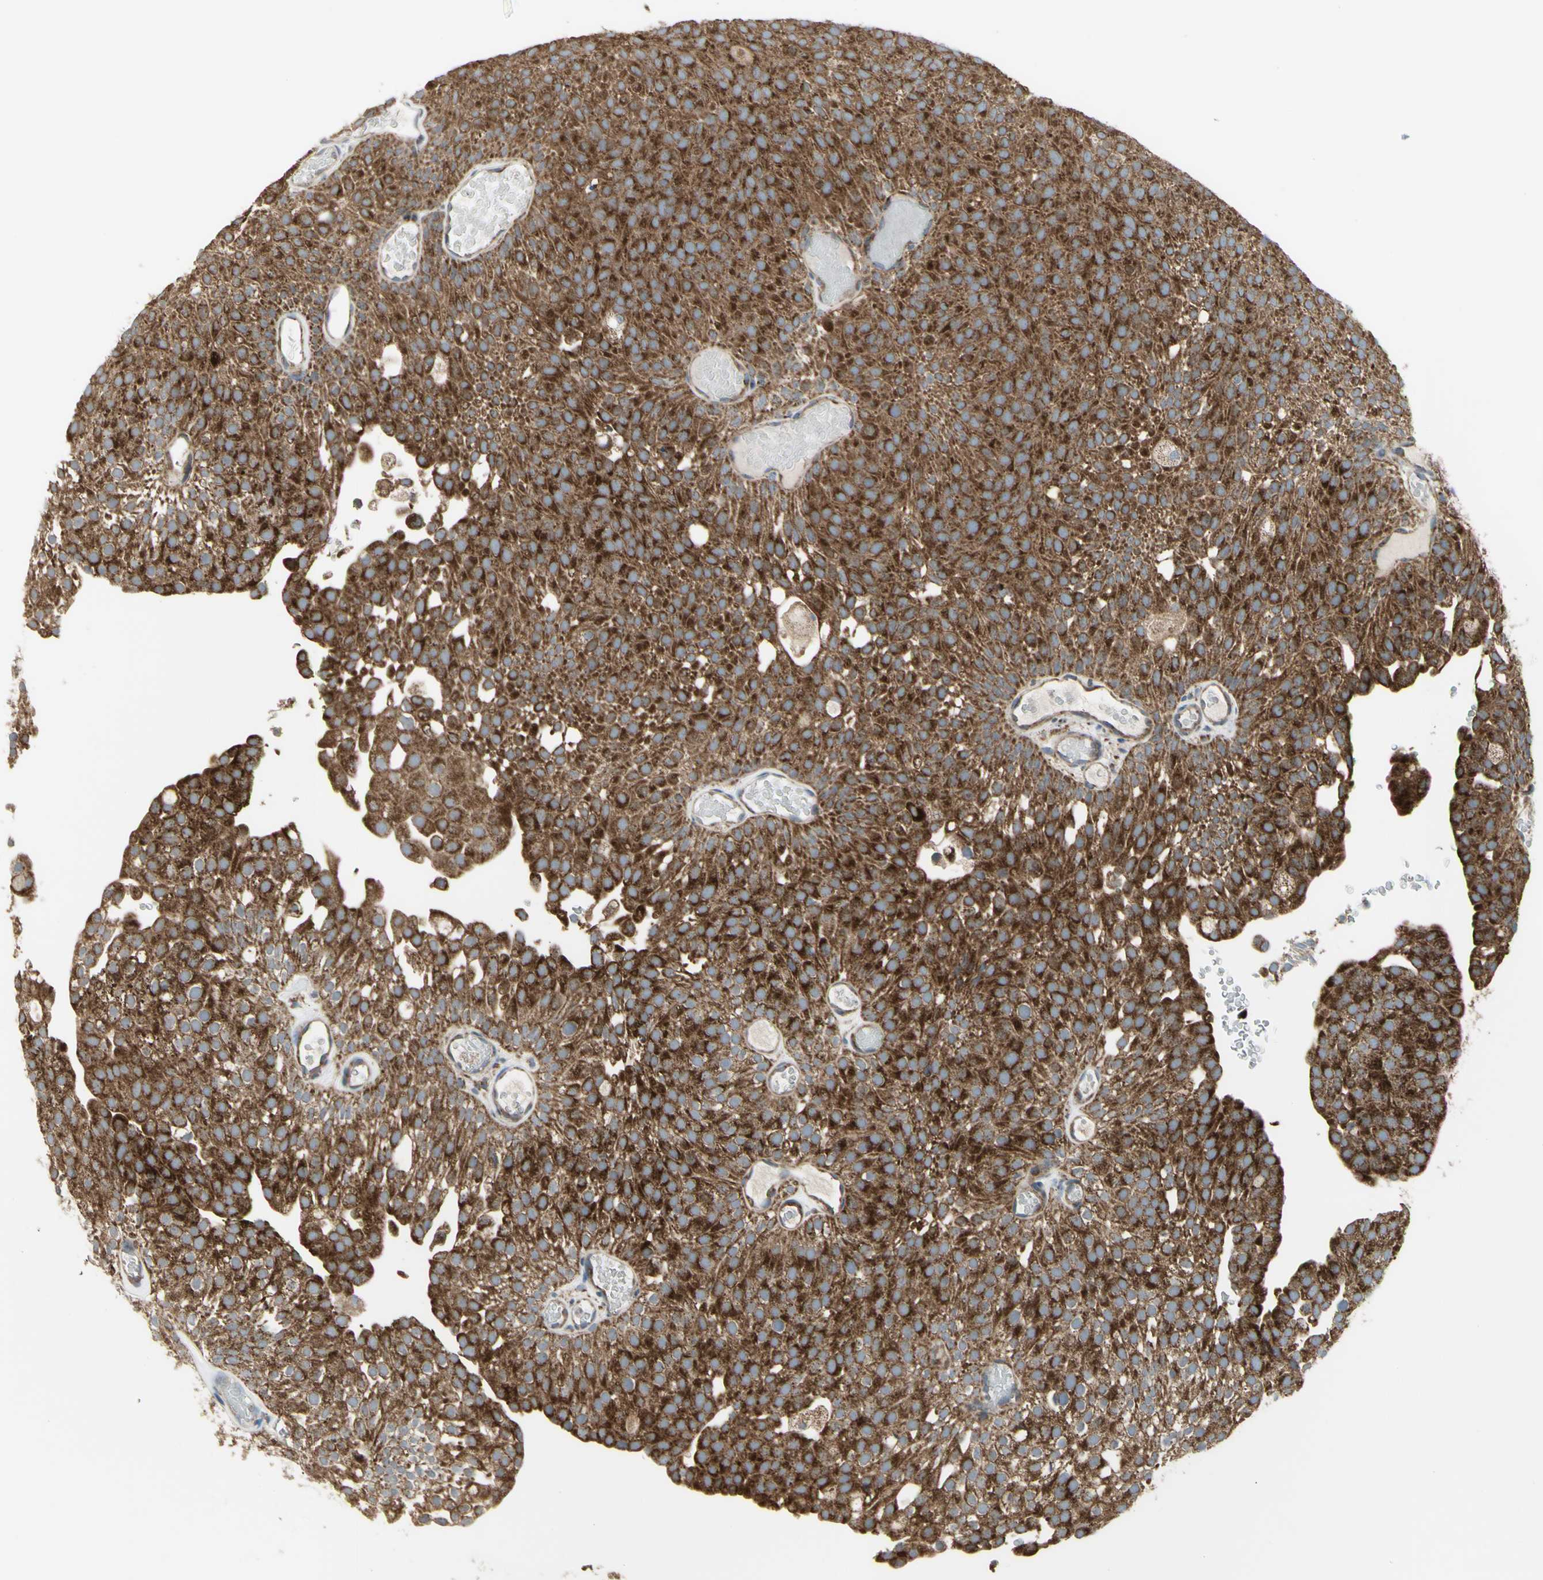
{"staining": {"intensity": "strong", "quantity": "25%-75%", "location": "cytoplasmic/membranous"}, "tissue": "urothelial cancer", "cell_type": "Tumor cells", "image_type": "cancer", "snomed": [{"axis": "morphology", "description": "Urothelial carcinoma, Low grade"}, {"axis": "topography", "description": "Urinary bladder"}], "caption": "Low-grade urothelial carcinoma stained with DAB immunohistochemistry displays high levels of strong cytoplasmic/membranous staining in approximately 25%-75% of tumor cells.", "gene": "FAM171B", "patient": {"sex": "male", "age": 78}}